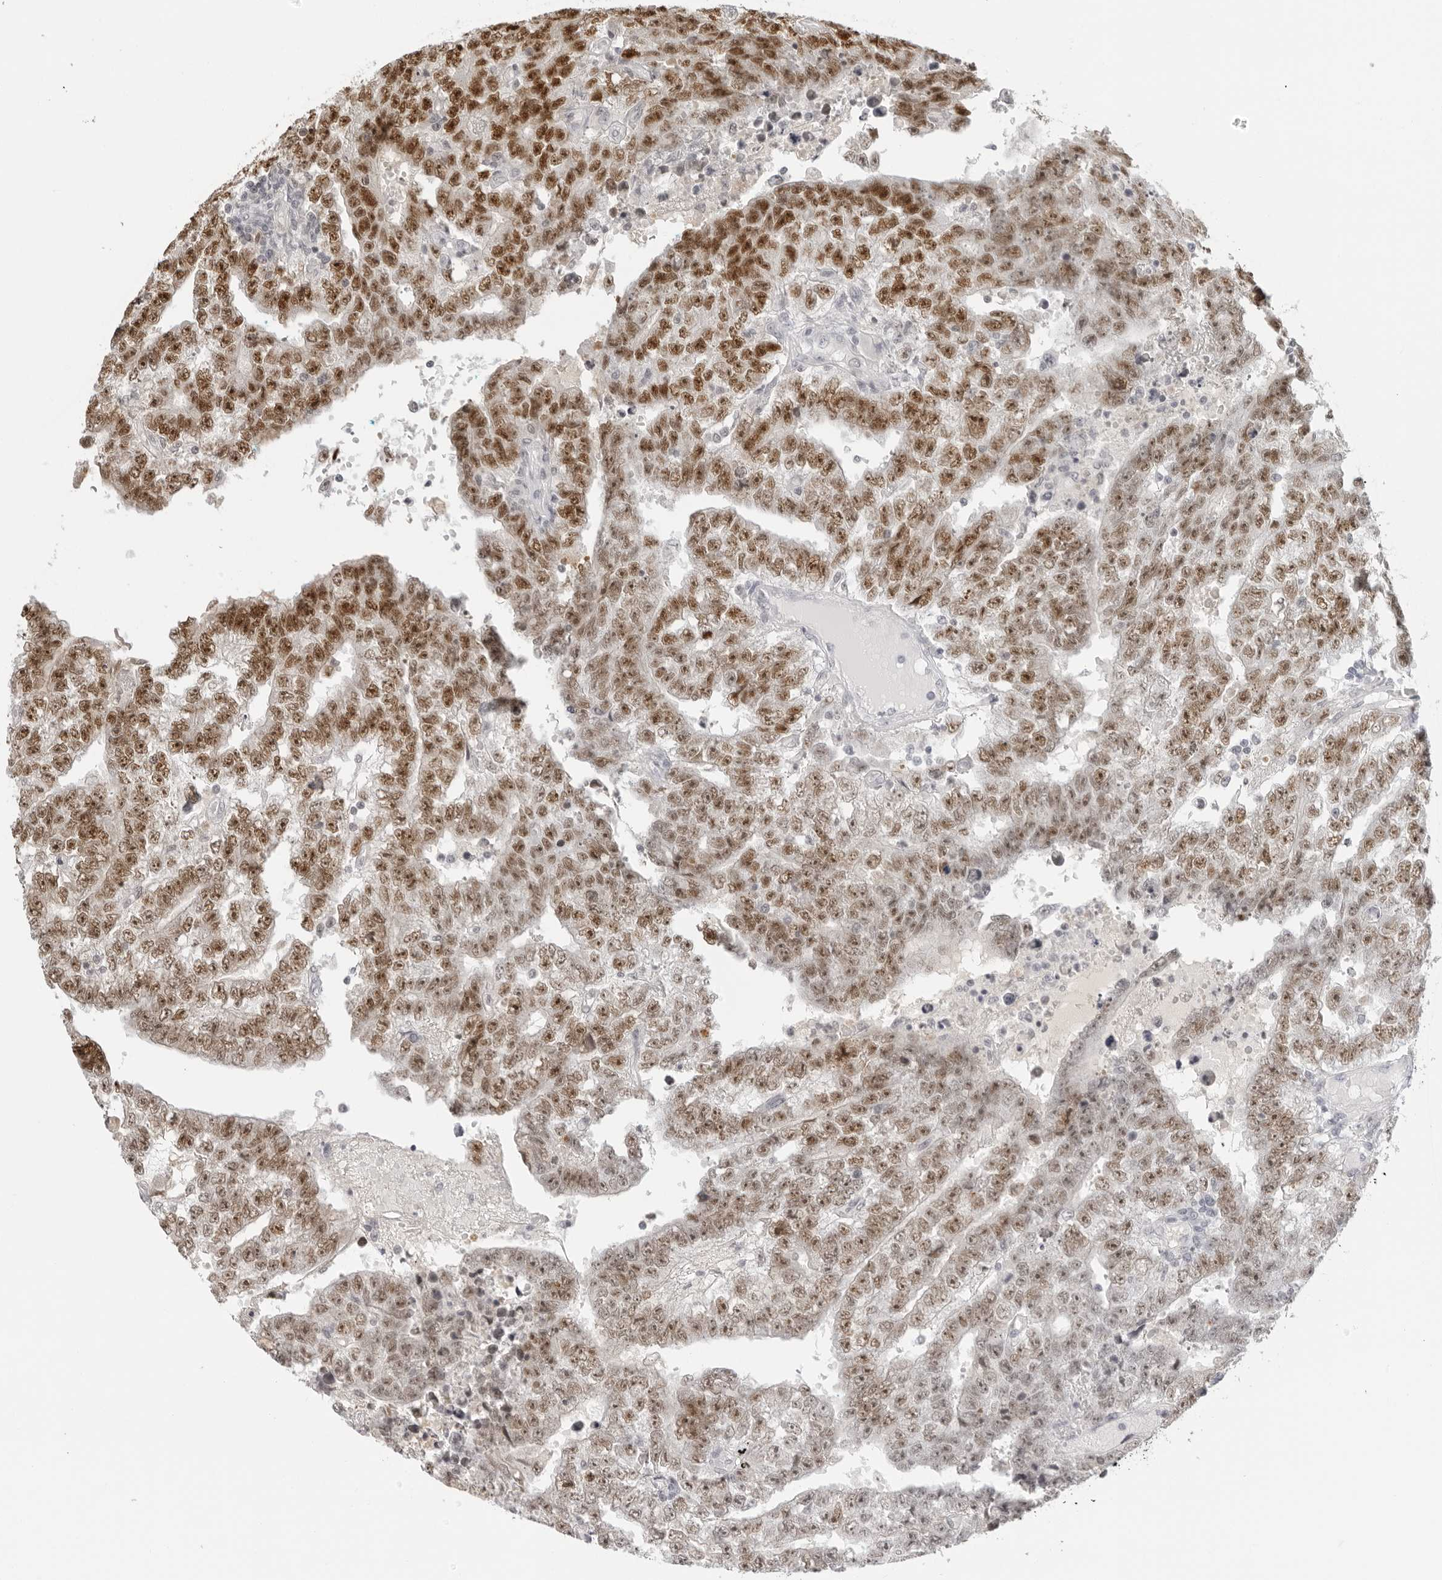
{"staining": {"intensity": "moderate", "quantity": "25%-75%", "location": "nuclear"}, "tissue": "testis cancer", "cell_type": "Tumor cells", "image_type": "cancer", "snomed": [{"axis": "morphology", "description": "Carcinoma, Embryonal, NOS"}, {"axis": "topography", "description": "Testis"}], "caption": "Testis embryonal carcinoma stained with a brown dye exhibits moderate nuclear positive expression in approximately 25%-75% of tumor cells.", "gene": "MSH6", "patient": {"sex": "male", "age": 25}}